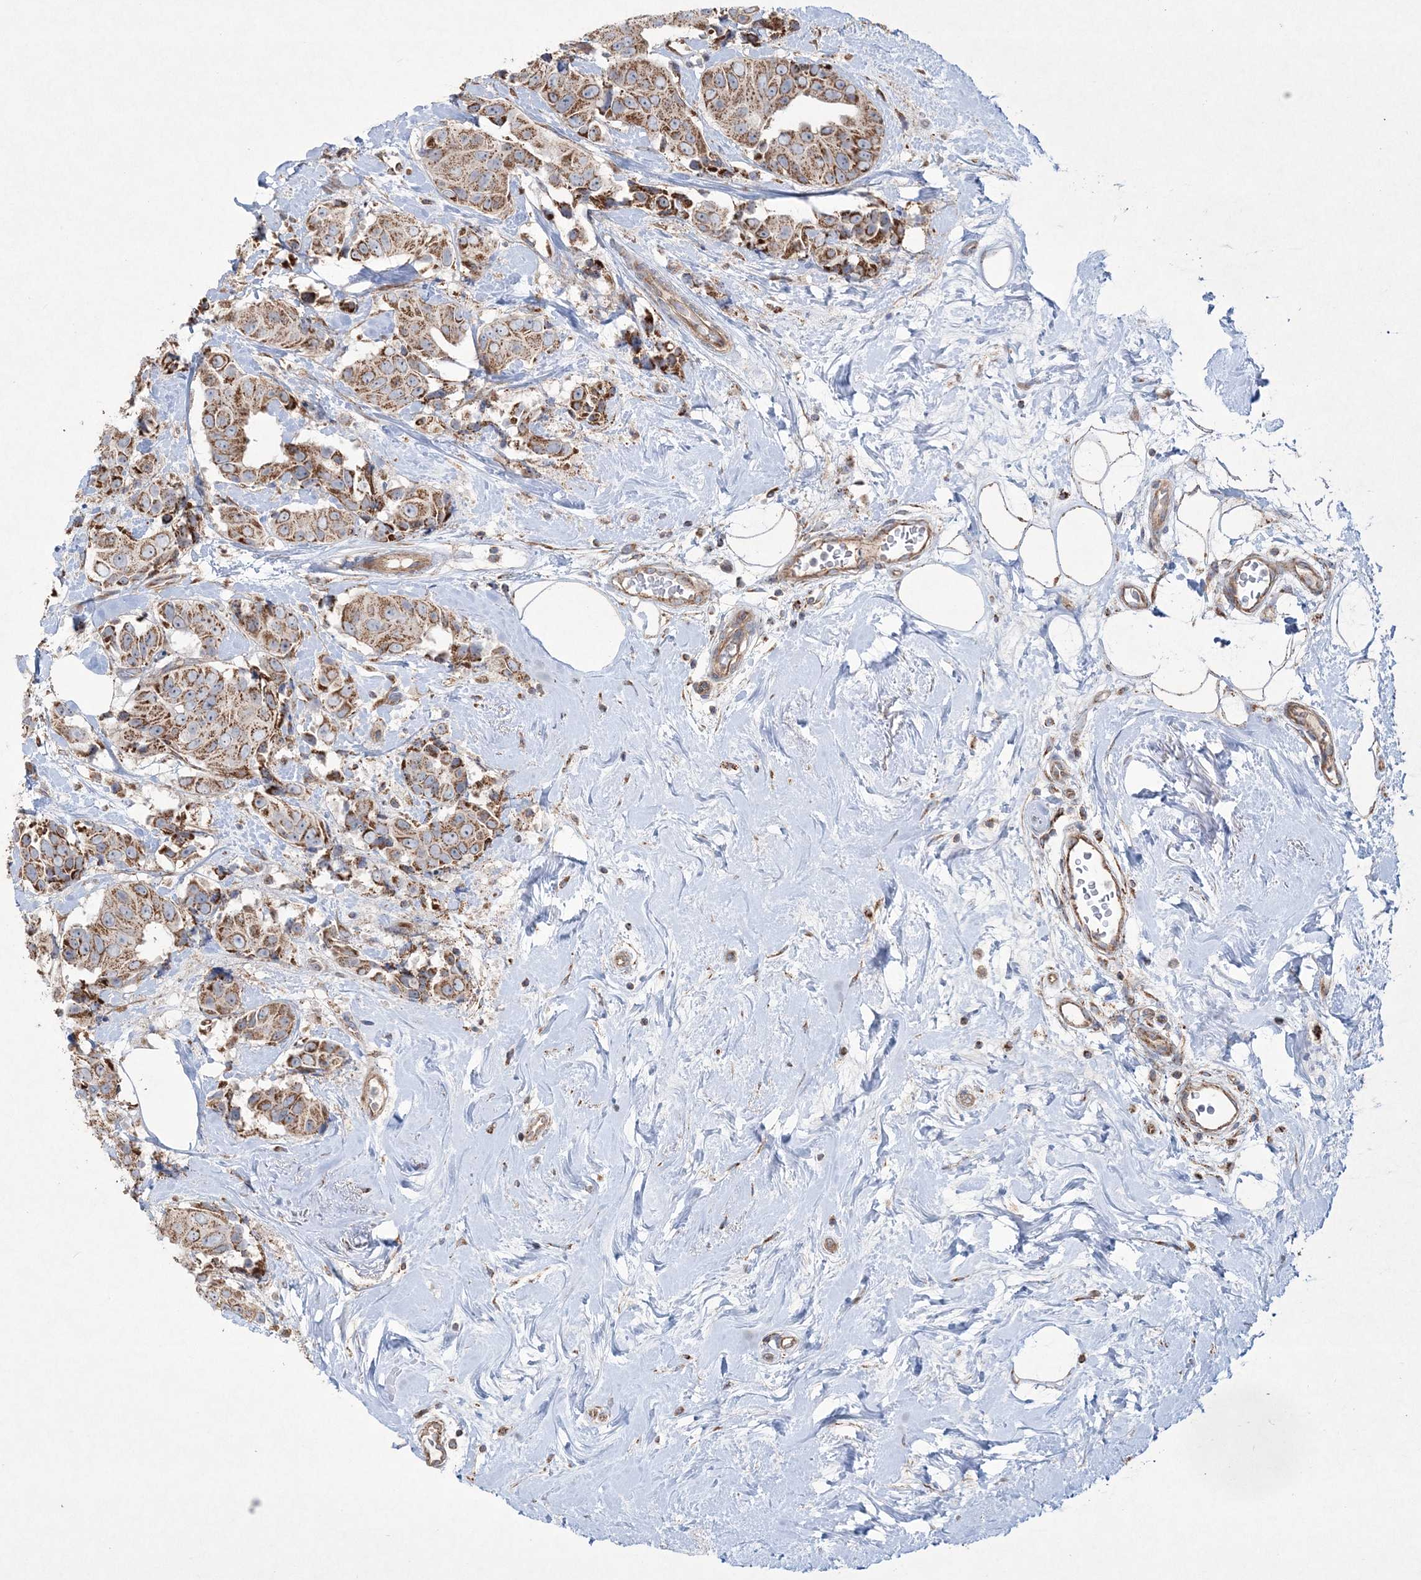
{"staining": {"intensity": "moderate", "quantity": ">75%", "location": "cytoplasmic/membranous"}, "tissue": "breast cancer", "cell_type": "Tumor cells", "image_type": "cancer", "snomed": [{"axis": "morphology", "description": "Normal tissue, NOS"}, {"axis": "morphology", "description": "Duct carcinoma"}, {"axis": "topography", "description": "Breast"}], "caption": "A micrograph of human breast cancer (infiltrating ductal carcinoma) stained for a protein displays moderate cytoplasmic/membranous brown staining in tumor cells.", "gene": "TTC7A", "patient": {"sex": "female", "age": 39}}